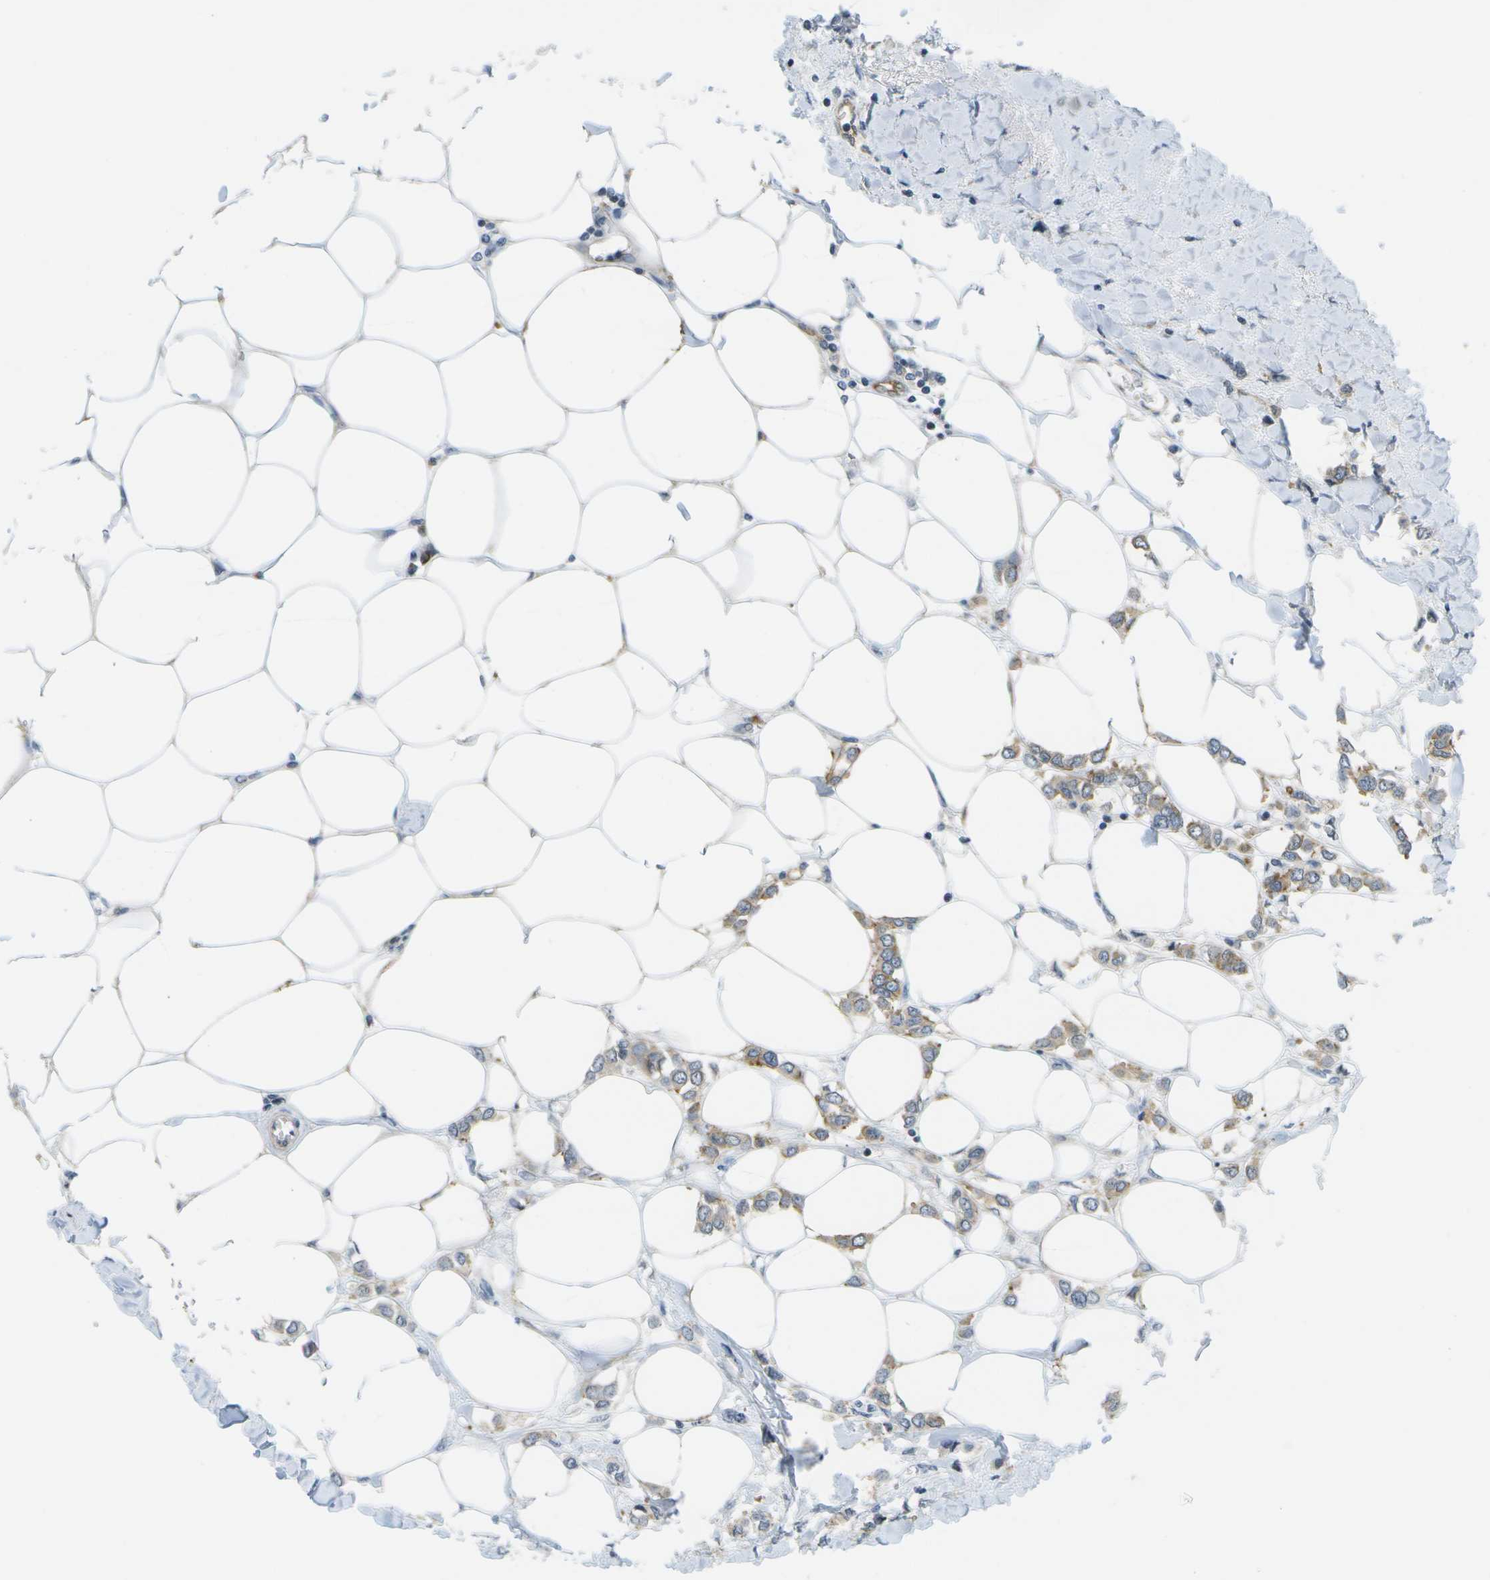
{"staining": {"intensity": "weak", "quantity": "25%-75%", "location": "cytoplasmic/membranous"}, "tissue": "breast cancer", "cell_type": "Tumor cells", "image_type": "cancer", "snomed": [{"axis": "morphology", "description": "Lobular carcinoma"}, {"axis": "topography", "description": "Breast"}], "caption": "Immunohistochemical staining of lobular carcinoma (breast) reveals low levels of weak cytoplasmic/membranous protein positivity in approximately 25%-75% of tumor cells.", "gene": "MARCHF8", "patient": {"sex": "female", "age": 51}}